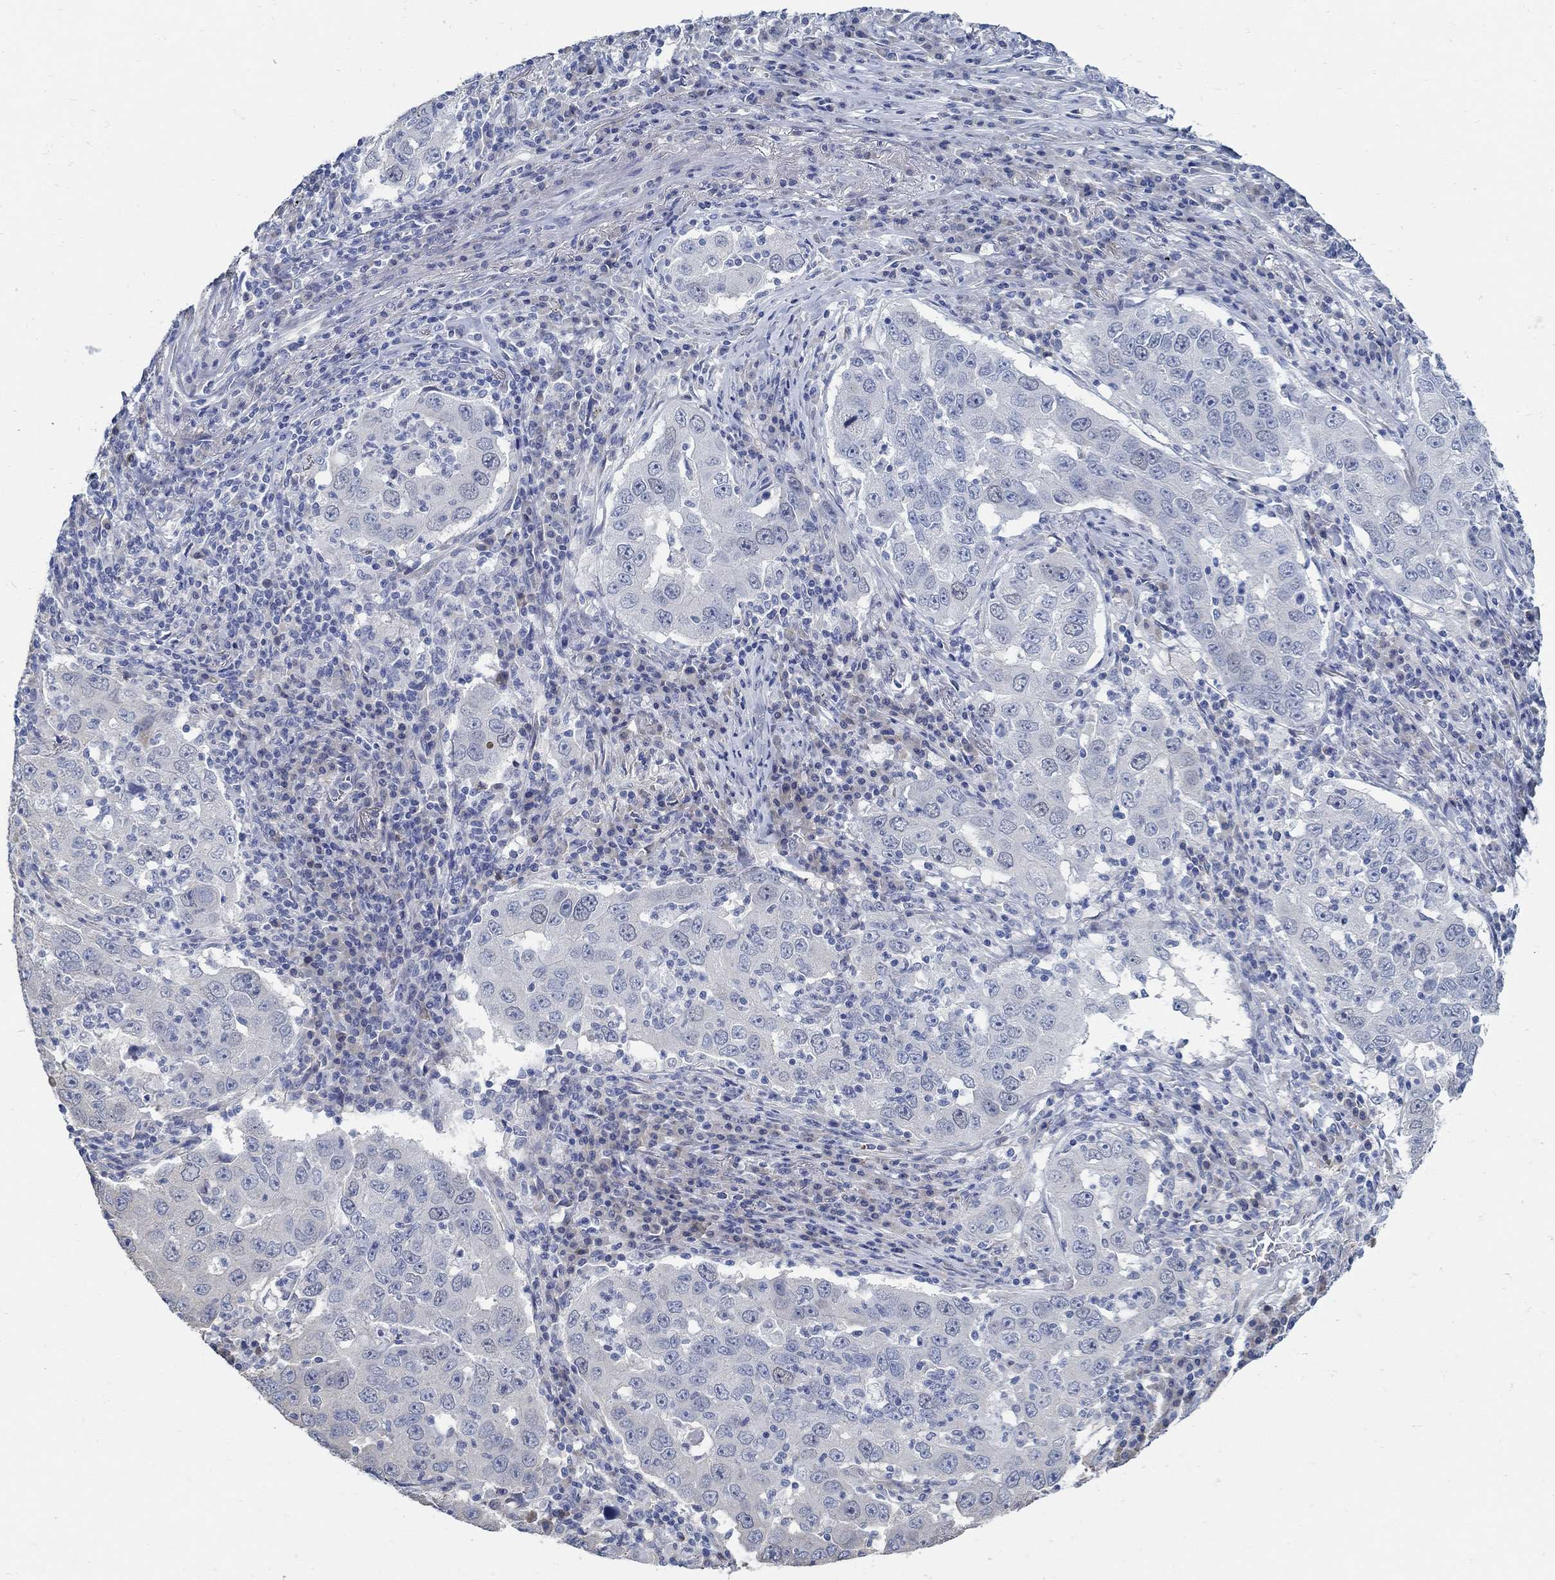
{"staining": {"intensity": "negative", "quantity": "none", "location": "none"}, "tissue": "lung cancer", "cell_type": "Tumor cells", "image_type": "cancer", "snomed": [{"axis": "morphology", "description": "Adenocarcinoma, NOS"}, {"axis": "topography", "description": "Lung"}], "caption": "Immunohistochemical staining of lung cancer (adenocarcinoma) exhibits no significant positivity in tumor cells.", "gene": "C15orf39", "patient": {"sex": "male", "age": 73}}